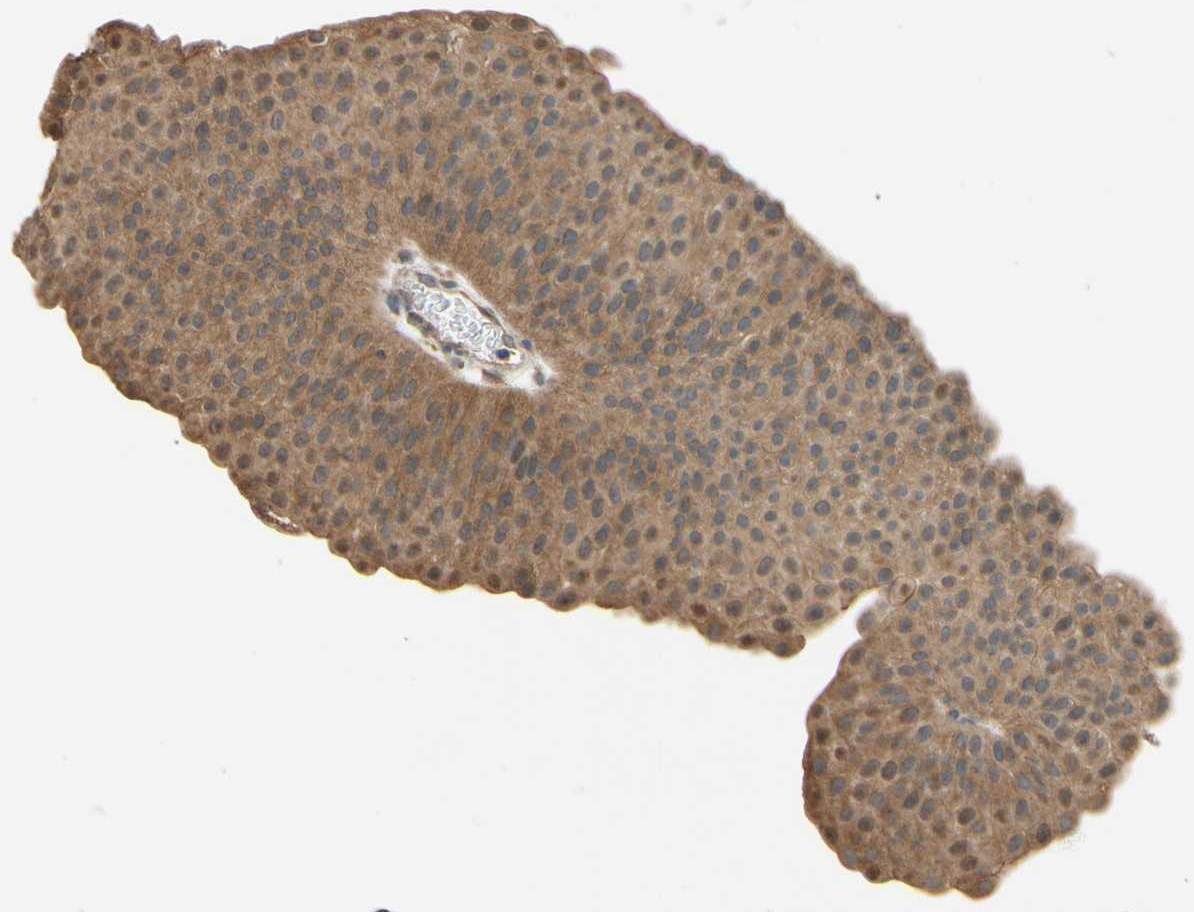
{"staining": {"intensity": "moderate", "quantity": ">75%", "location": "cytoplasmic/membranous"}, "tissue": "urothelial cancer", "cell_type": "Tumor cells", "image_type": "cancer", "snomed": [{"axis": "morphology", "description": "Urothelial carcinoma, Low grade"}, {"axis": "topography", "description": "Urinary bladder"}], "caption": "Low-grade urothelial carcinoma tissue demonstrates moderate cytoplasmic/membranous positivity in about >75% of tumor cells, visualized by immunohistochemistry.", "gene": "SMIM19", "patient": {"sex": "female", "age": 60}}